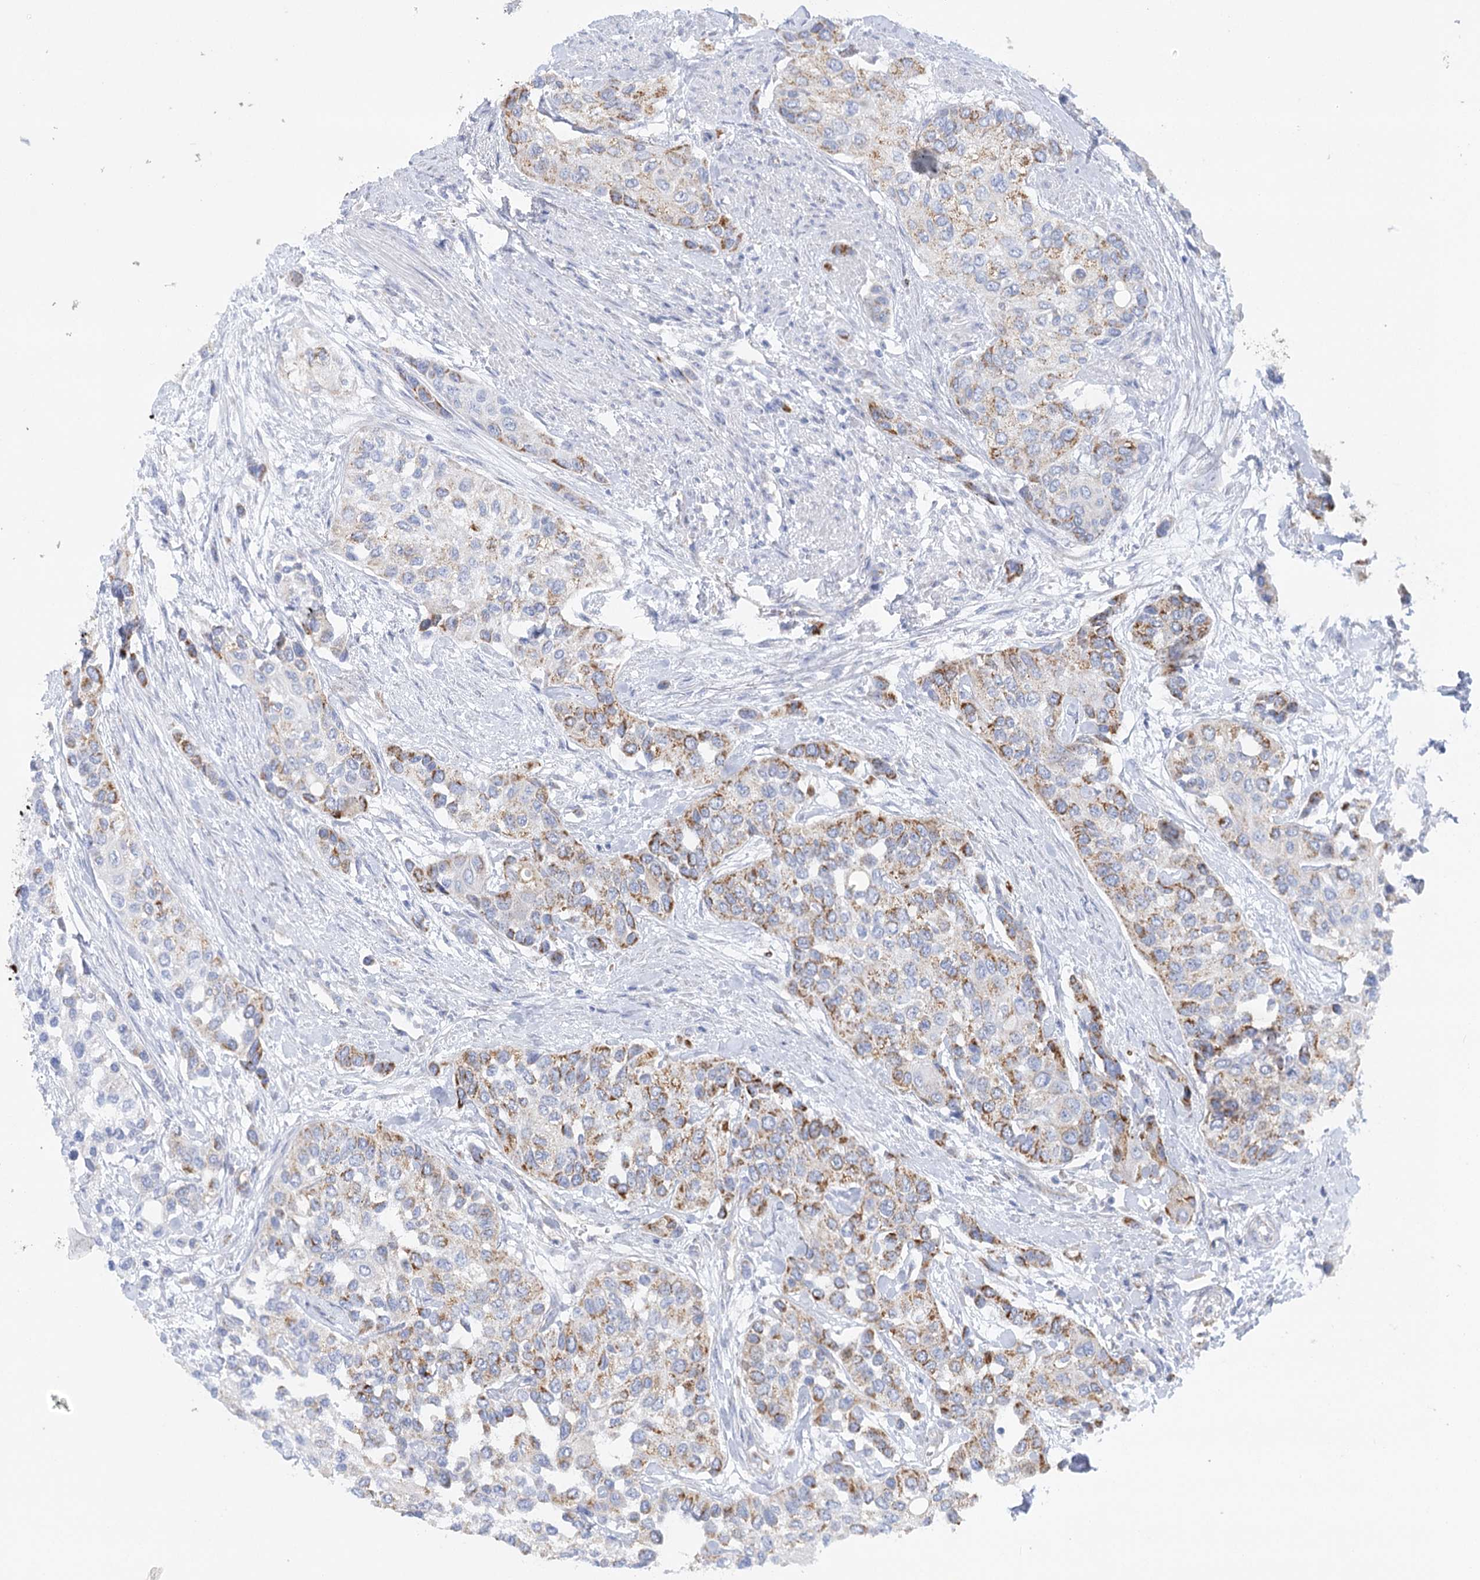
{"staining": {"intensity": "strong", "quantity": "25%-75%", "location": "cytoplasmic/membranous"}, "tissue": "urothelial cancer", "cell_type": "Tumor cells", "image_type": "cancer", "snomed": [{"axis": "morphology", "description": "Normal tissue, NOS"}, {"axis": "morphology", "description": "Urothelial carcinoma, High grade"}, {"axis": "topography", "description": "Vascular tissue"}, {"axis": "topography", "description": "Urinary bladder"}], "caption": "Tumor cells show high levels of strong cytoplasmic/membranous positivity in approximately 25%-75% of cells in human urothelial cancer. The protein of interest is shown in brown color, while the nuclei are stained blue.", "gene": "DHTKD1", "patient": {"sex": "female", "age": 56}}